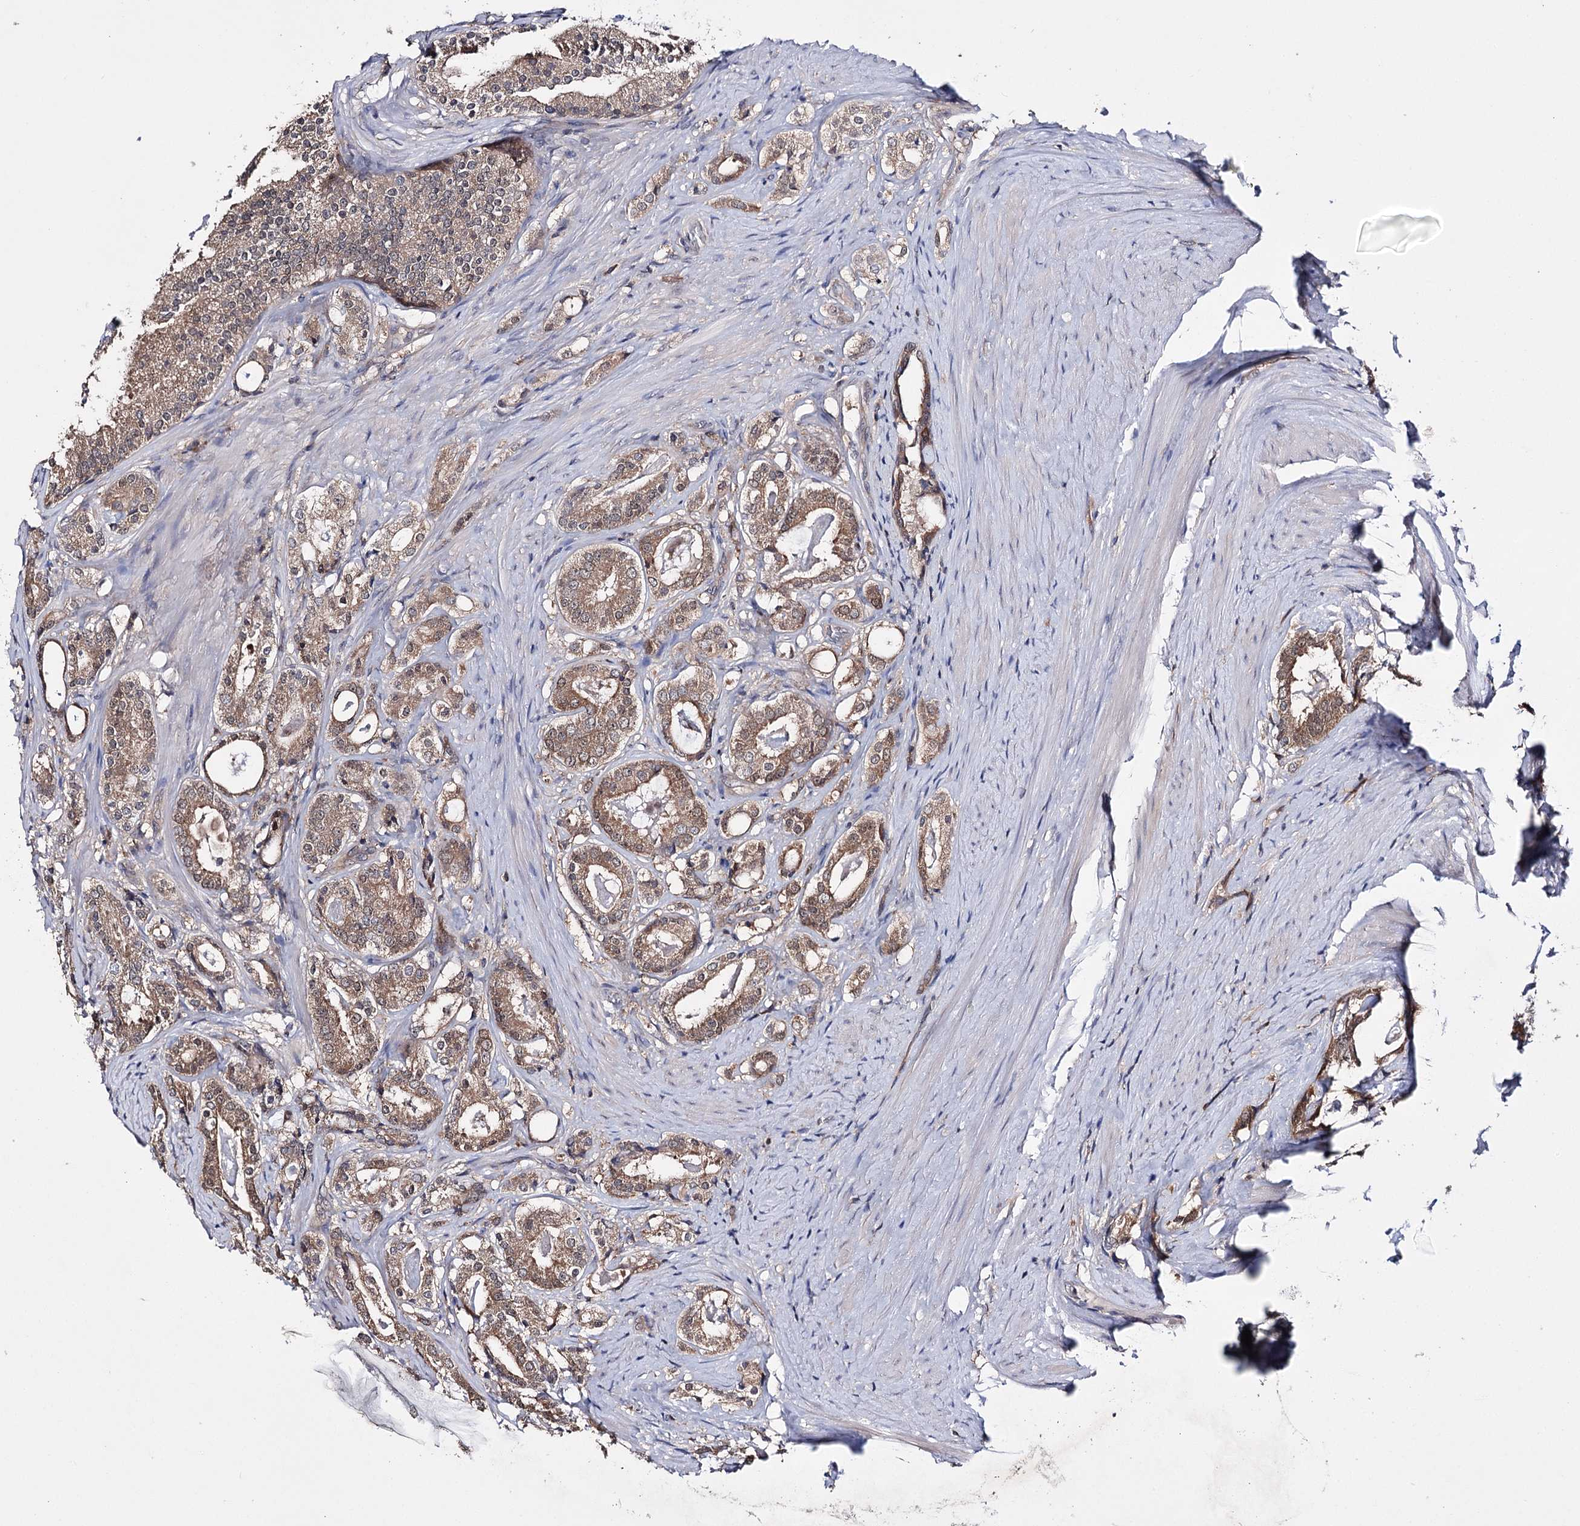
{"staining": {"intensity": "moderate", "quantity": ">75%", "location": "cytoplasmic/membranous"}, "tissue": "prostate cancer", "cell_type": "Tumor cells", "image_type": "cancer", "snomed": [{"axis": "morphology", "description": "Adenocarcinoma, High grade"}, {"axis": "topography", "description": "Prostate"}], "caption": "Immunohistochemical staining of human prostate cancer (high-grade adenocarcinoma) reveals moderate cytoplasmic/membranous protein staining in about >75% of tumor cells. (Brightfield microscopy of DAB IHC at high magnification).", "gene": "PTER", "patient": {"sex": "male", "age": 63}}